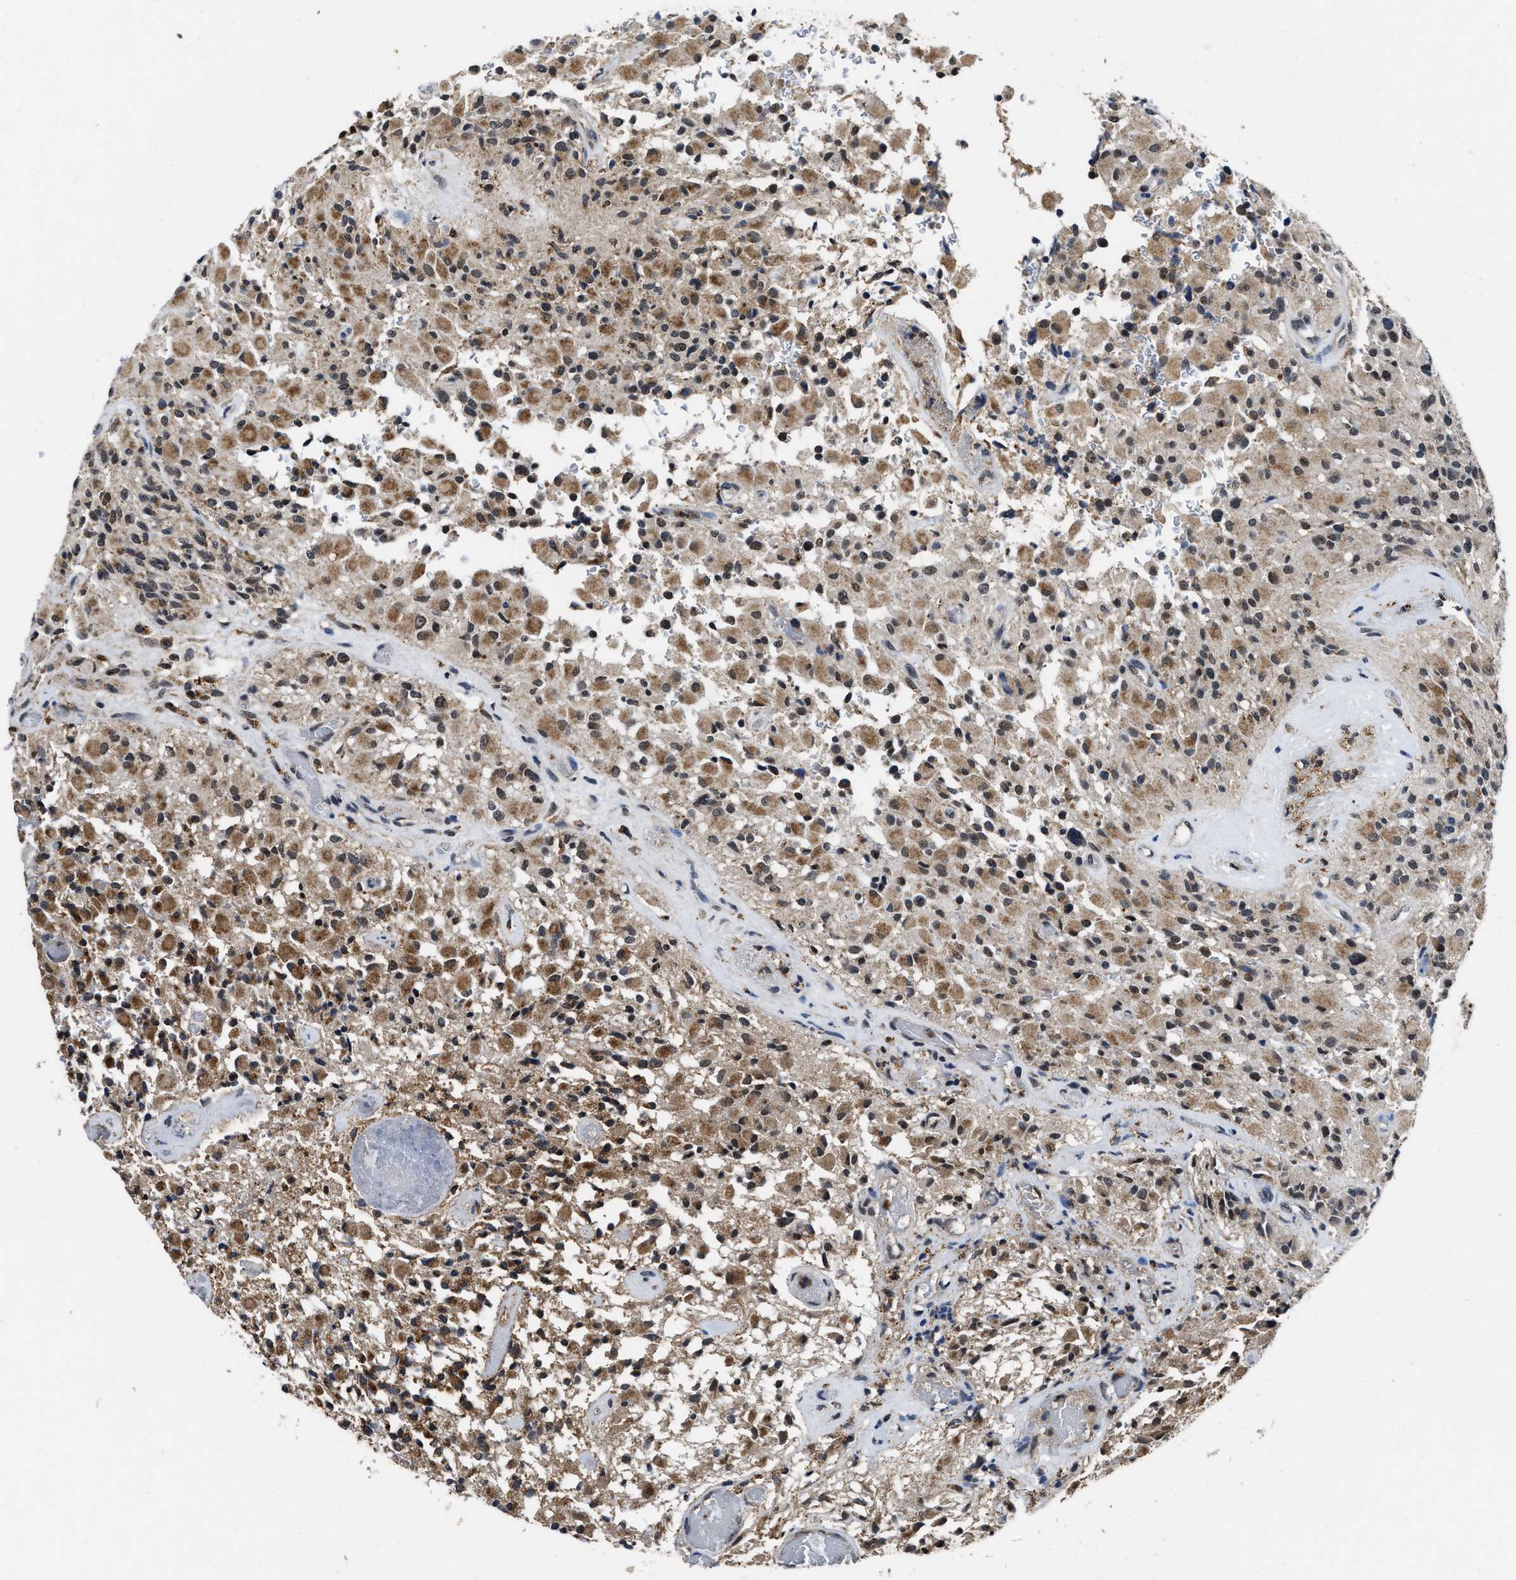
{"staining": {"intensity": "moderate", "quantity": ">75%", "location": "cytoplasmic/membranous"}, "tissue": "glioma", "cell_type": "Tumor cells", "image_type": "cancer", "snomed": [{"axis": "morphology", "description": "Glioma, malignant, High grade"}, {"axis": "topography", "description": "Brain"}], "caption": "High-power microscopy captured an immunohistochemistry image of malignant high-grade glioma, revealing moderate cytoplasmic/membranous positivity in about >75% of tumor cells.", "gene": "ACOX1", "patient": {"sex": "male", "age": 71}}